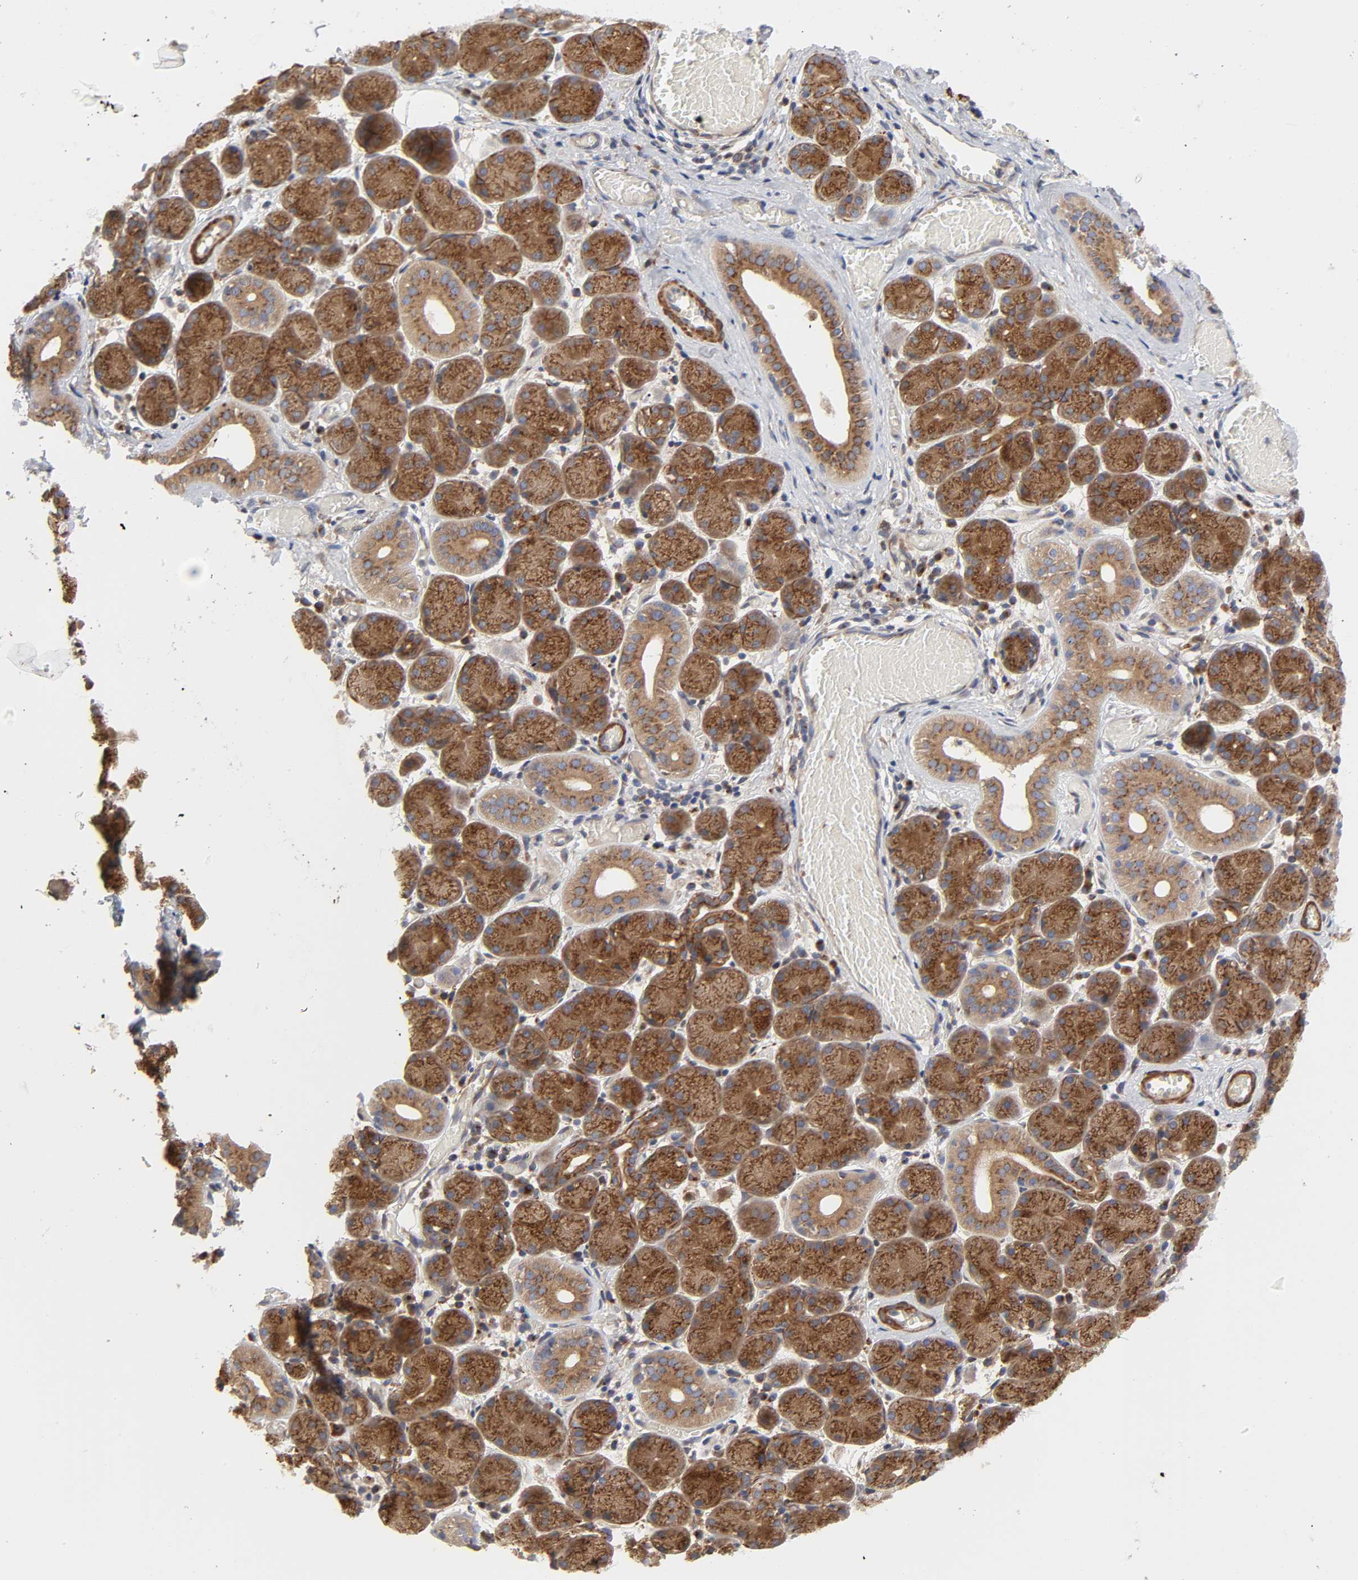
{"staining": {"intensity": "strong", "quantity": ">75%", "location": "cytoplasmic/membranous"}, "tissue": "salivary gland", "cell_type": "Glandular cells", "image_type": "normal", "snomed": [{"axis": "morphology", "description": "Normal tissue, NOS"}, {"axis": "topography", "description": "Salivary gland"}], "caption": "Salivary gland stained with DAB (3,3'-diaminobenzidine) immunohistochemistry (IHC) shows high levels of strong cytoplasmic/membranous expression in about >75% of glandular cells. (DAB (3,3'-diaminobenzidine) = brown stain, brightfield microscopy at high magnification).", "gene": "GNPTG", "patient": {"sex": "female", "age": 24}}